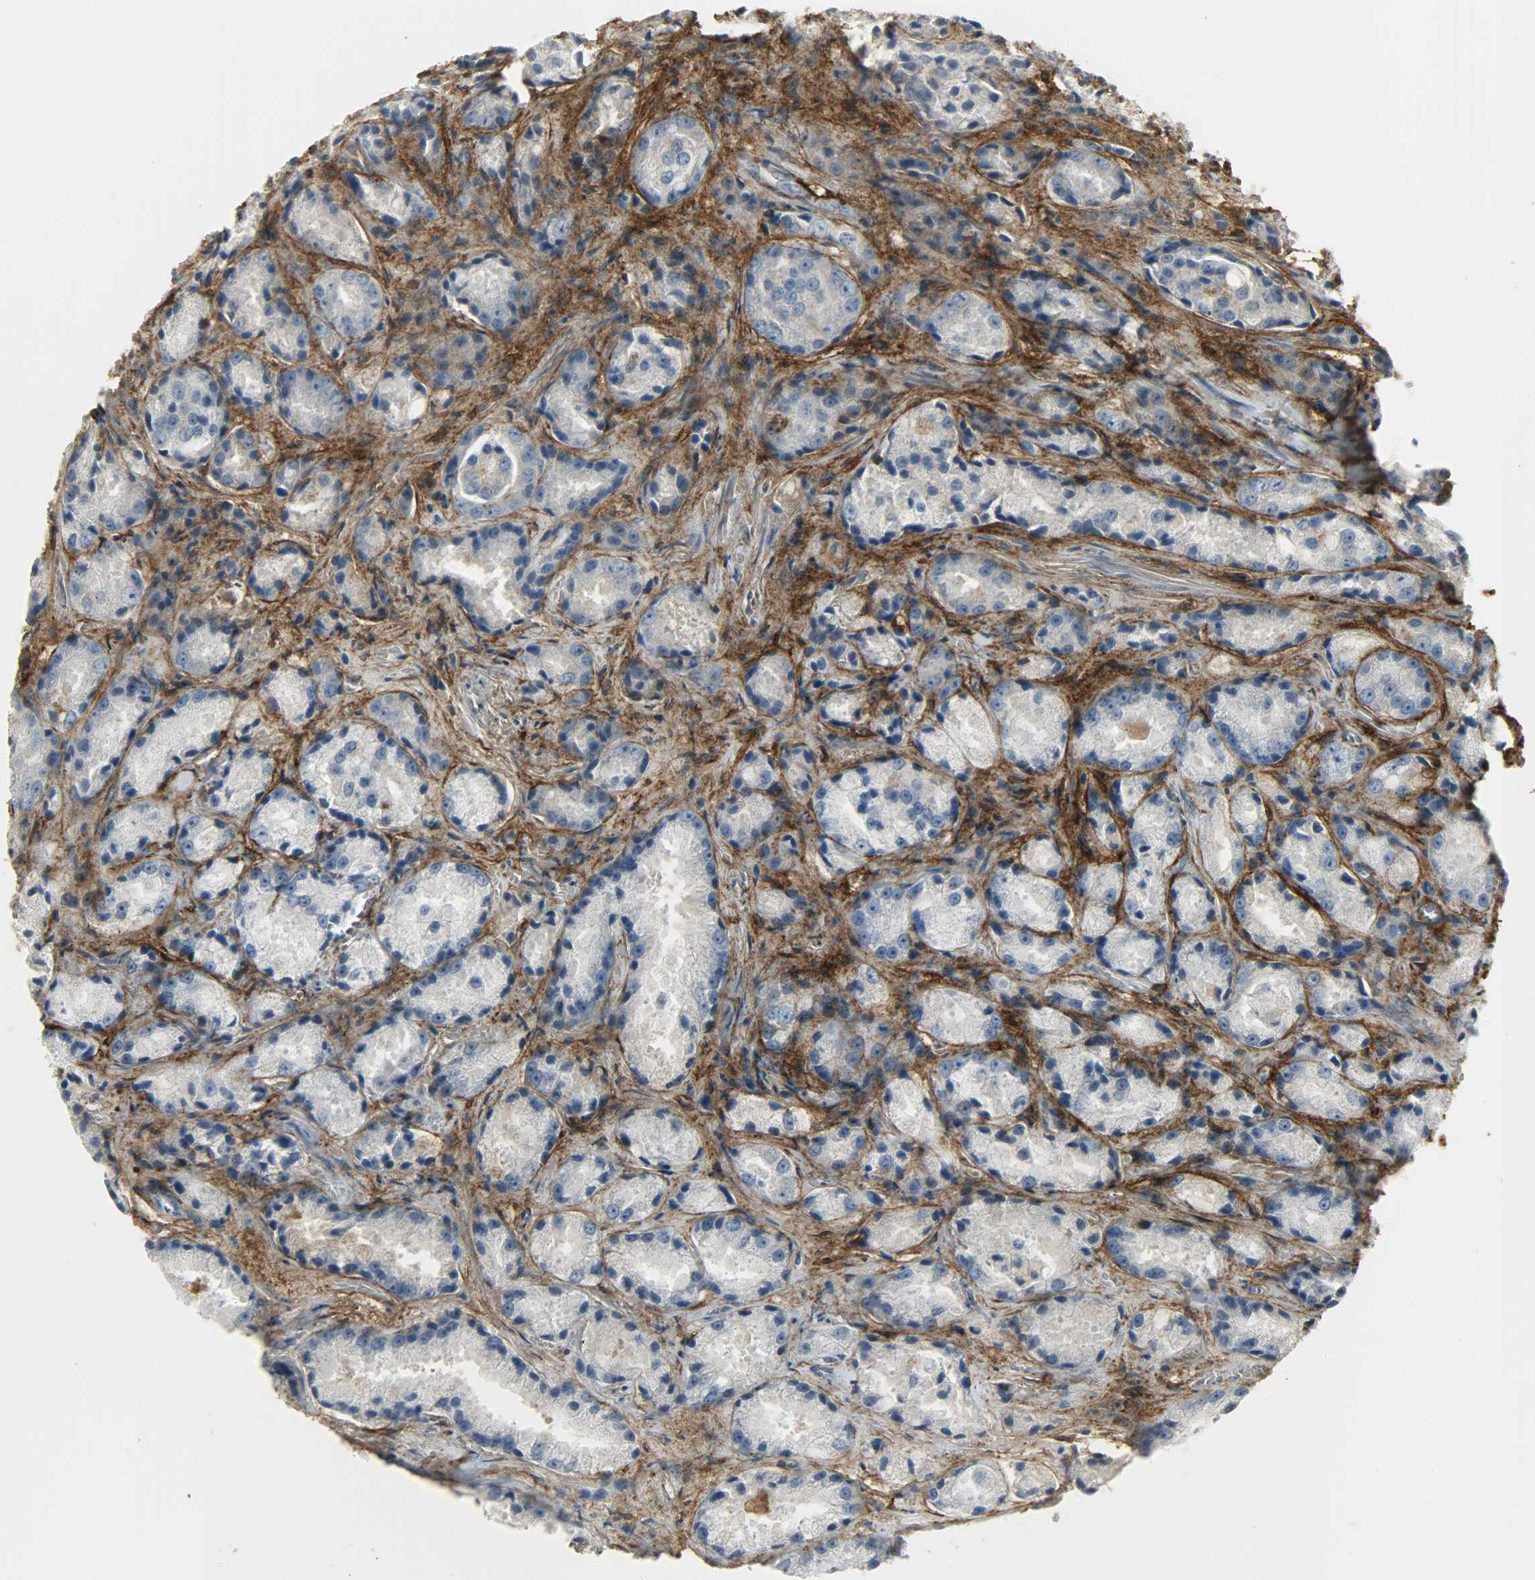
{"staining": {"intensity": "negative", "quantity": "none", "location": "none"}, "tissue": "prostate cancer", "cell_type": "Tumor cells", "image_type": "cancer", "snomed": [{"axis": "morphology", "description": "Adenocarcinoma, Low grade"}, {"axis": "topography", "description": "Prostate"}], "caption": "Immunohistochemistry (IHC) histopathology image of human prostate cancer stained for a protein (brown), which displays no expression in tumor cells. (DAB (3,3'-diaminobenzidine) IHC, high magnification).", "gene": "ENPEP", "patient": {"sex": "male", "age": 64}}